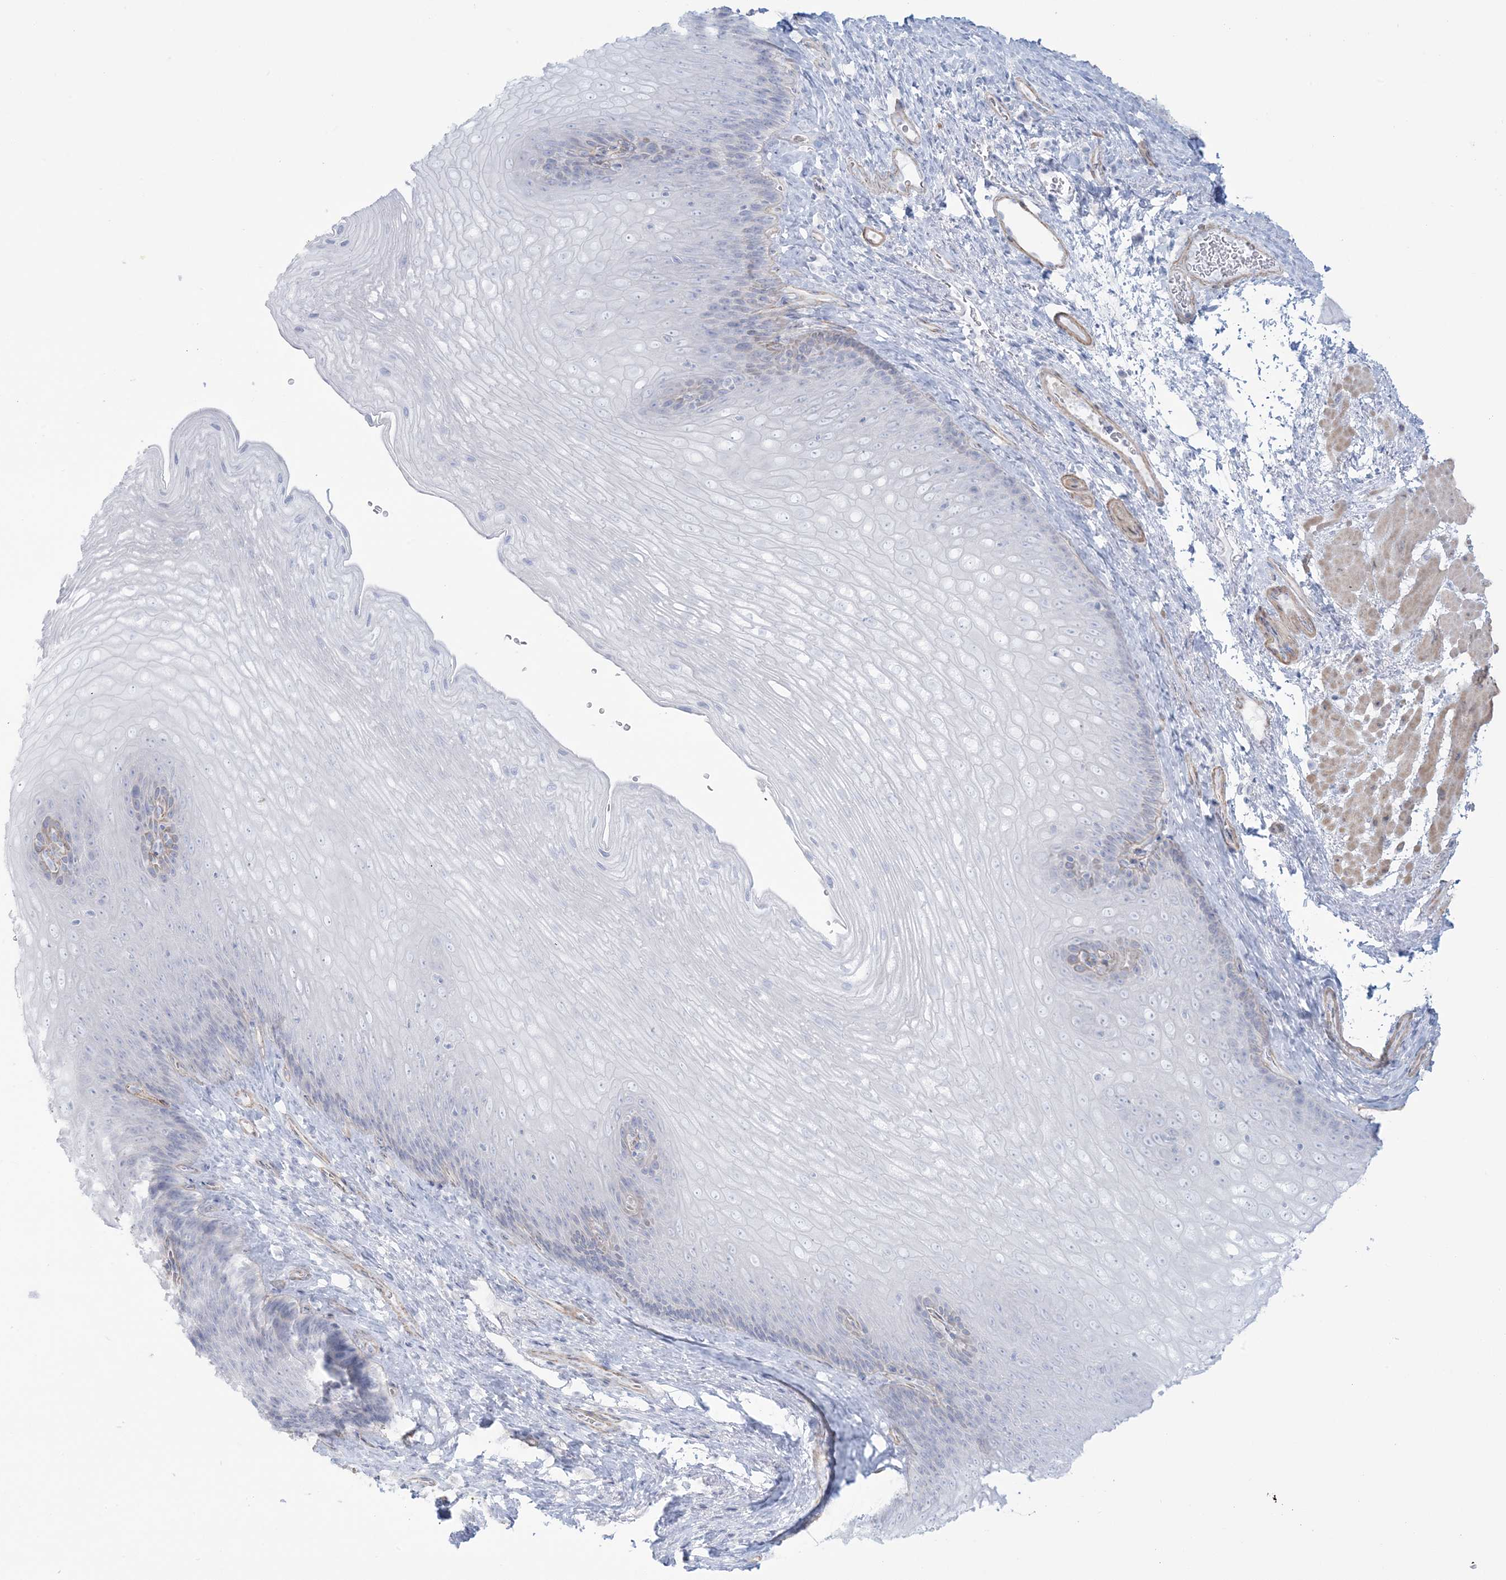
{"staining": {"intensity": "negative", "quantity": "none", "location": "none"}, "tissue": "esophagus", "cell_type": "Squamous epithelial cells", "image_type": "normal", "snomed": [{"axis": "morphology", "description": "Normal tissue, NOS"}, {"axis": "topography", "description": "Esophagus"}], "caption": "Immunohistochemical staining of unremarkable esophagus reveals no significant expression in squamous epithelial cells.", "gene": "AGXT", "patient": {"sex": "female", "age": 66}}